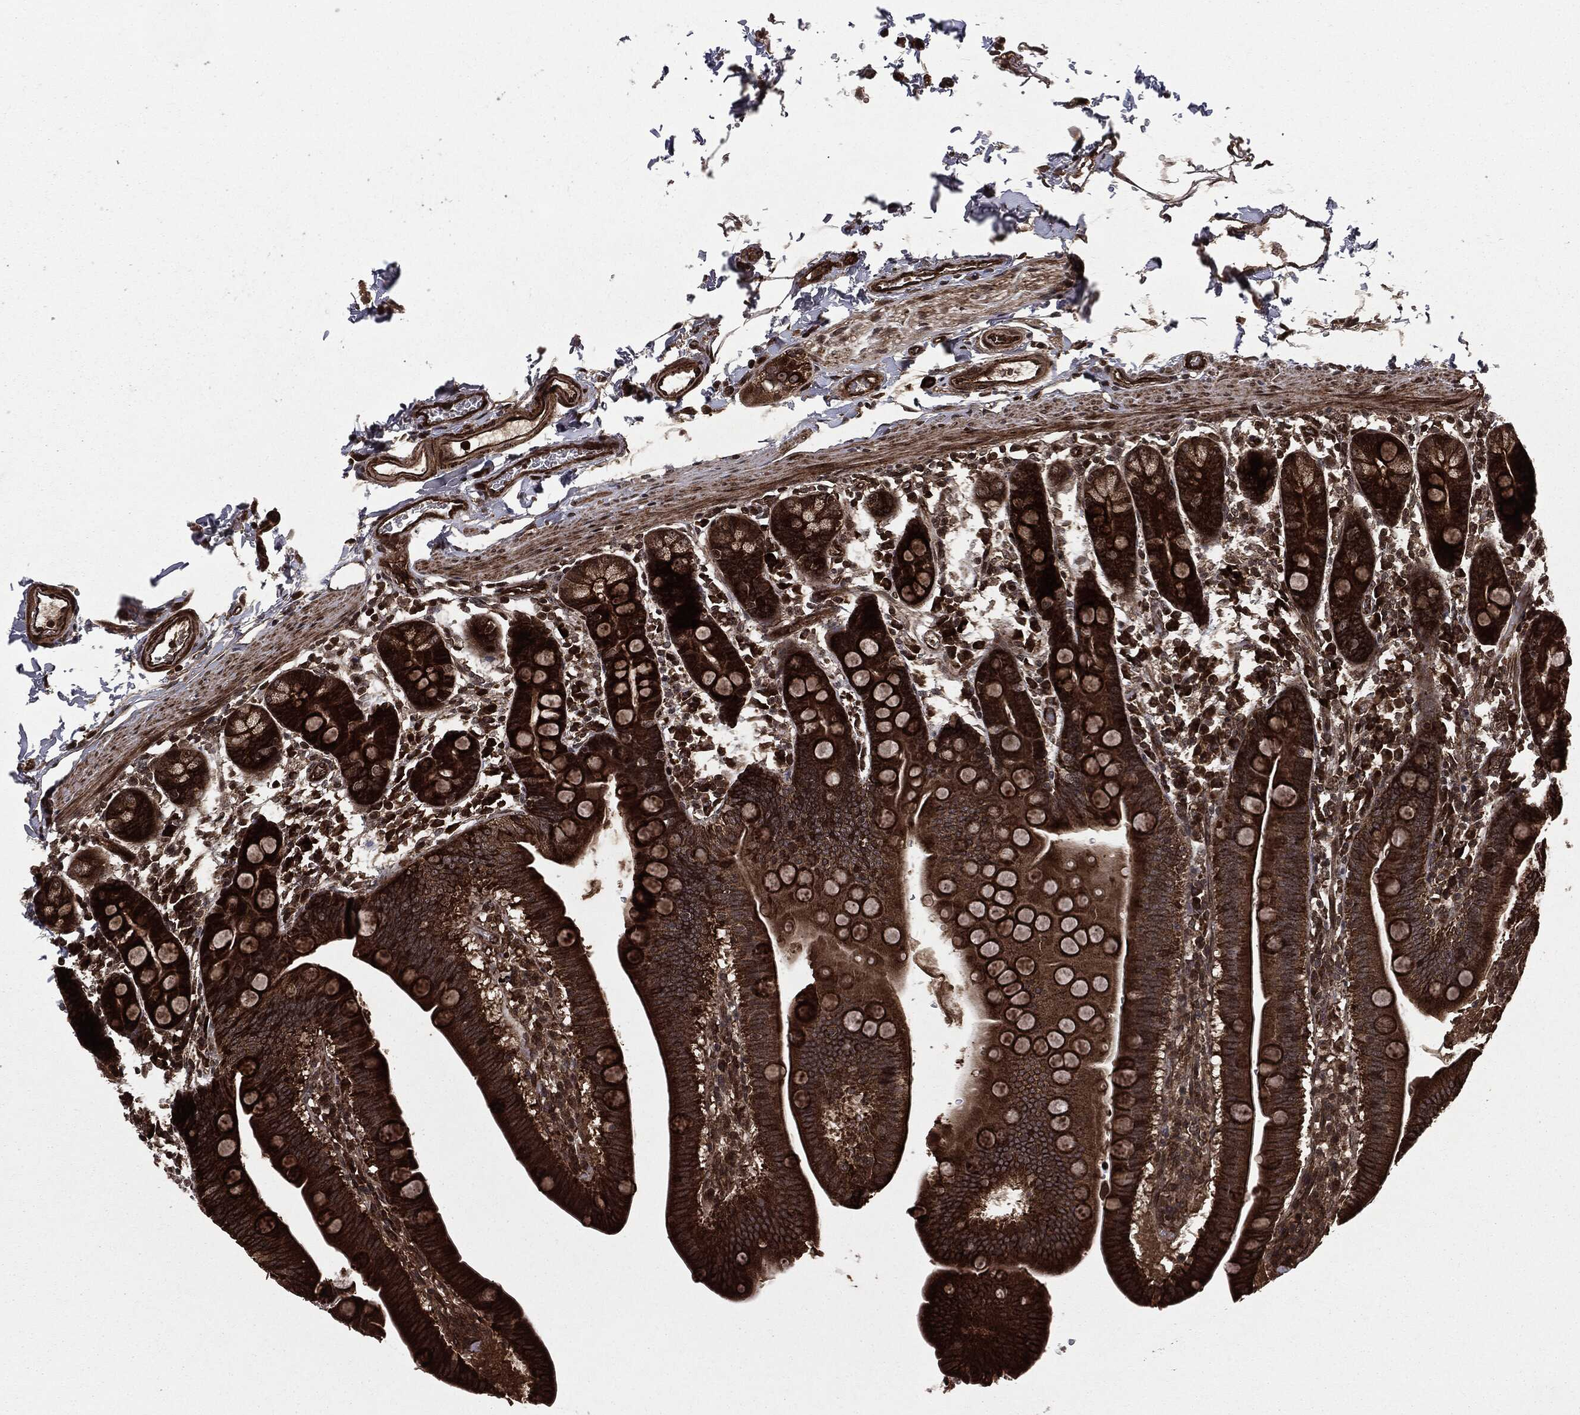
{"staining": {"intensity": "strong", "quantity": ">75%", "location": "cytoplasmic/membranous"}, "tissue": "duodenum", "cell_type": "Glandular cells", "image_type": "normal", "snomed": [{"axis": "morphology", "description": "Normal tissue, NOS"}, {"axis": "topography", "description": "Duodenum"}], "caption": "A brown stain shows strong cytoplasmic/membranous expression of a protein in glandular cells of normal human duodenum.", "gene": "CARD6", "patient": {"sex": "male", "age": 59}}